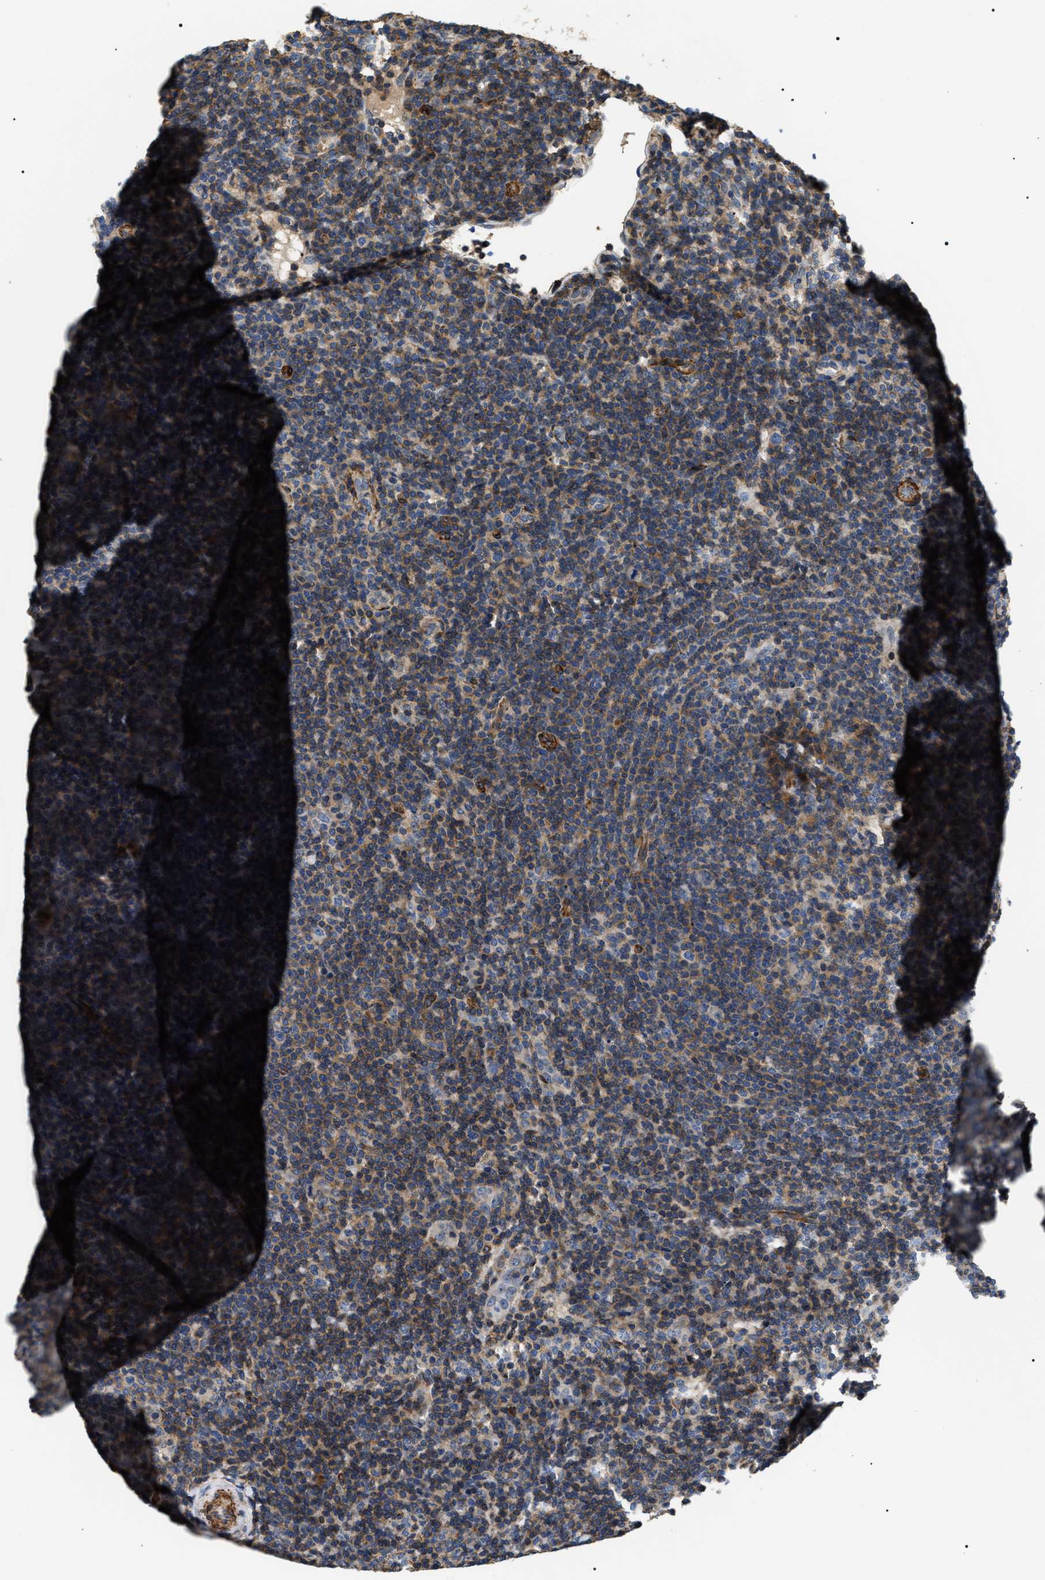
{"staining": {"intensity": "moderate", "quantity": "<25%", "location": "cytoplasmic/membranous"}, "tissue": "lymphoma", "cell_type": "Tumor cells", "image_type": "cancer", "snomed": [{"axis": "morphology", "description": "Hodgkin's disease, NOS"}, {"axis": "topography", "description": "Lymph node"}], "caption": "The histopathology image shows immunohistochemical staining of Hodgkin's disease. There is moderate cytoplasmic/membranous positivity is identified in about <25% of tumor cells.", "gene": "ZC3HAV1L", "patient": {"sex": "female", "age": 57}}